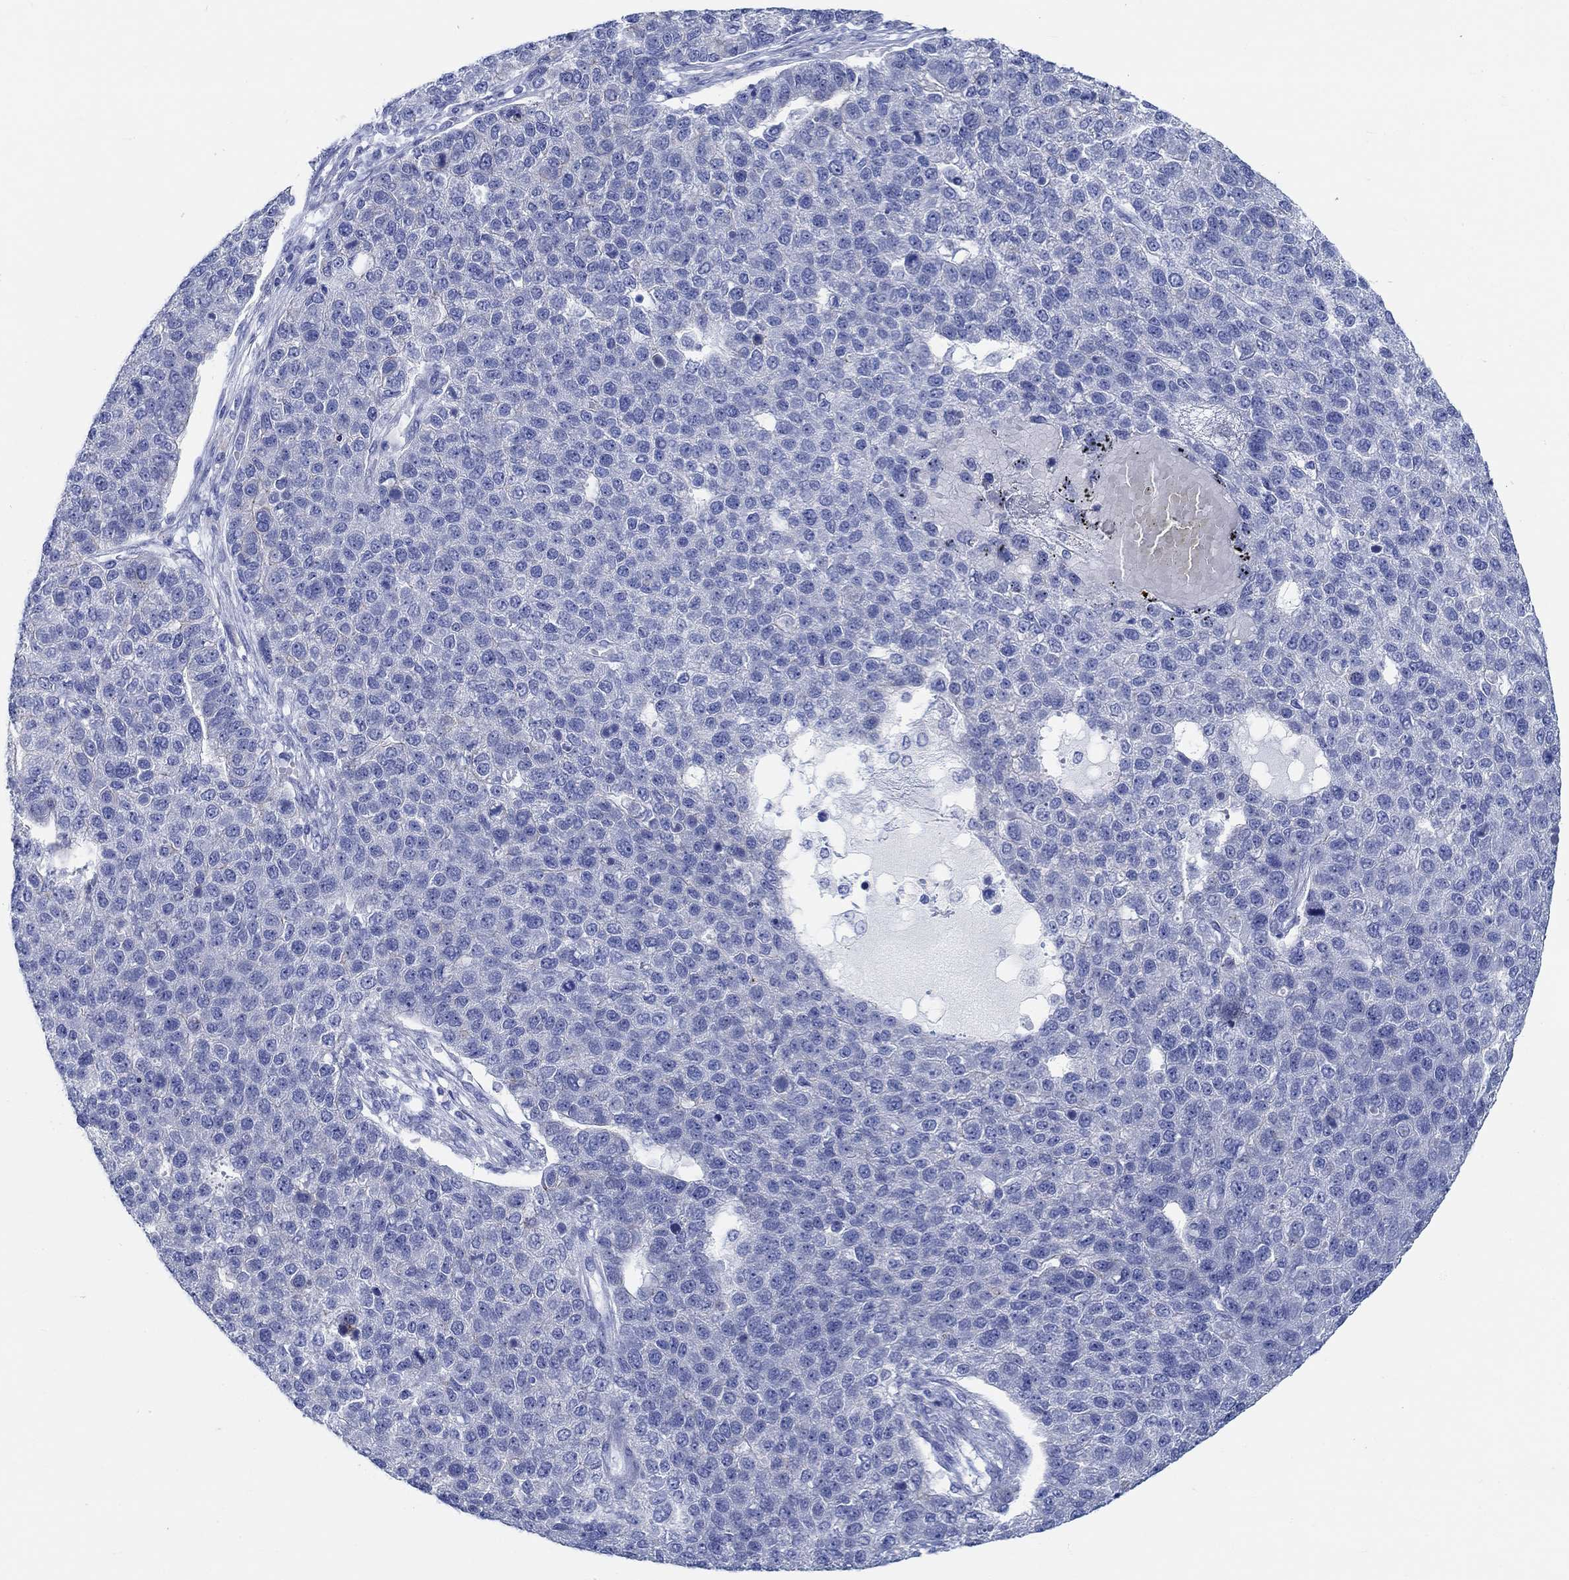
{"staining": {"intensity": "negative", "quantity": "none", "location": "none"}, "tissue": "pancreatic cancer", "cell_type": "Tumor cells", "image_type": "cancer", "snomed": [{"axis": "morphology", "description": "Adenocarcinoma, NOS"}, {"axis": "topography", "description": "Pancreas"}], "caption": "This is an immunohistochemistry (IHC) photomicrograph of human adenocarcinoma (pancreatic). There is no positivity in tumor cells.", "gene": "RD3L", "patient": {"sex": "female", "age": 61}}